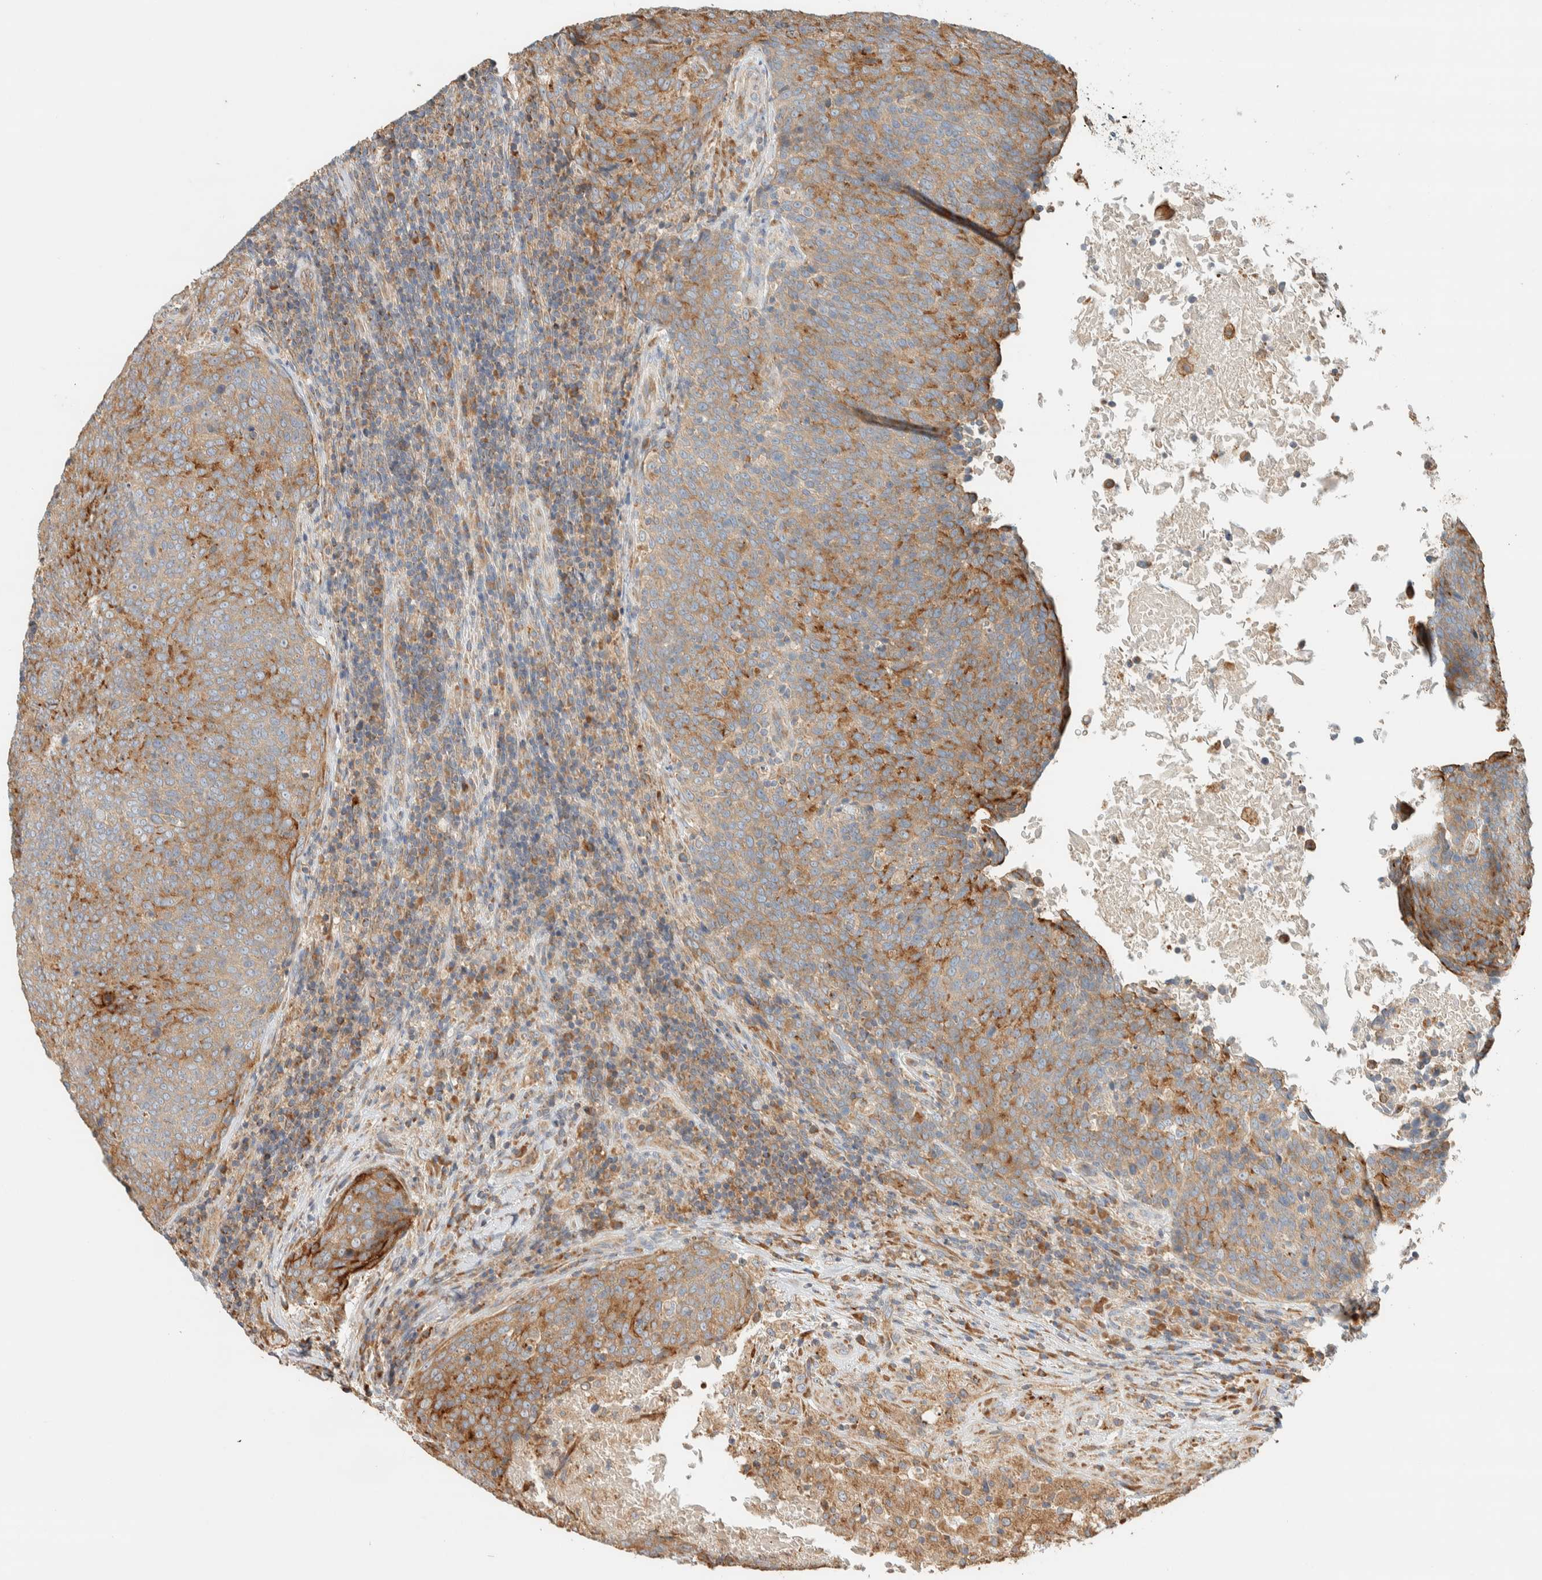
{"staining": {"intensity": "moderate", "quantity": ">75%", "location": "cytoplasmic/membranous"}, "tissue": "head and neck cancer", "cell_type": "Tumor cells", "image_type": "cancer", "snomed": [{"axis": "morphology", "description": "Squamous cell carcinoma, NOS"}, {"axis": "morphology", "description": "Squamous cell carcinoma, metastatic, NOS"}, {"axis": "topography", "description": "Lymph node"}, {"axis": "topography", "description": "Head-Neck"}], "caption": "This is a micrograph of IHC staining of head and neck cancer, which shows moderate staining in the cytoplasmic/membranous of tumor cells.", "gene": "RAB11FIP1", "patient": {"sex": "male", "age": 62}}